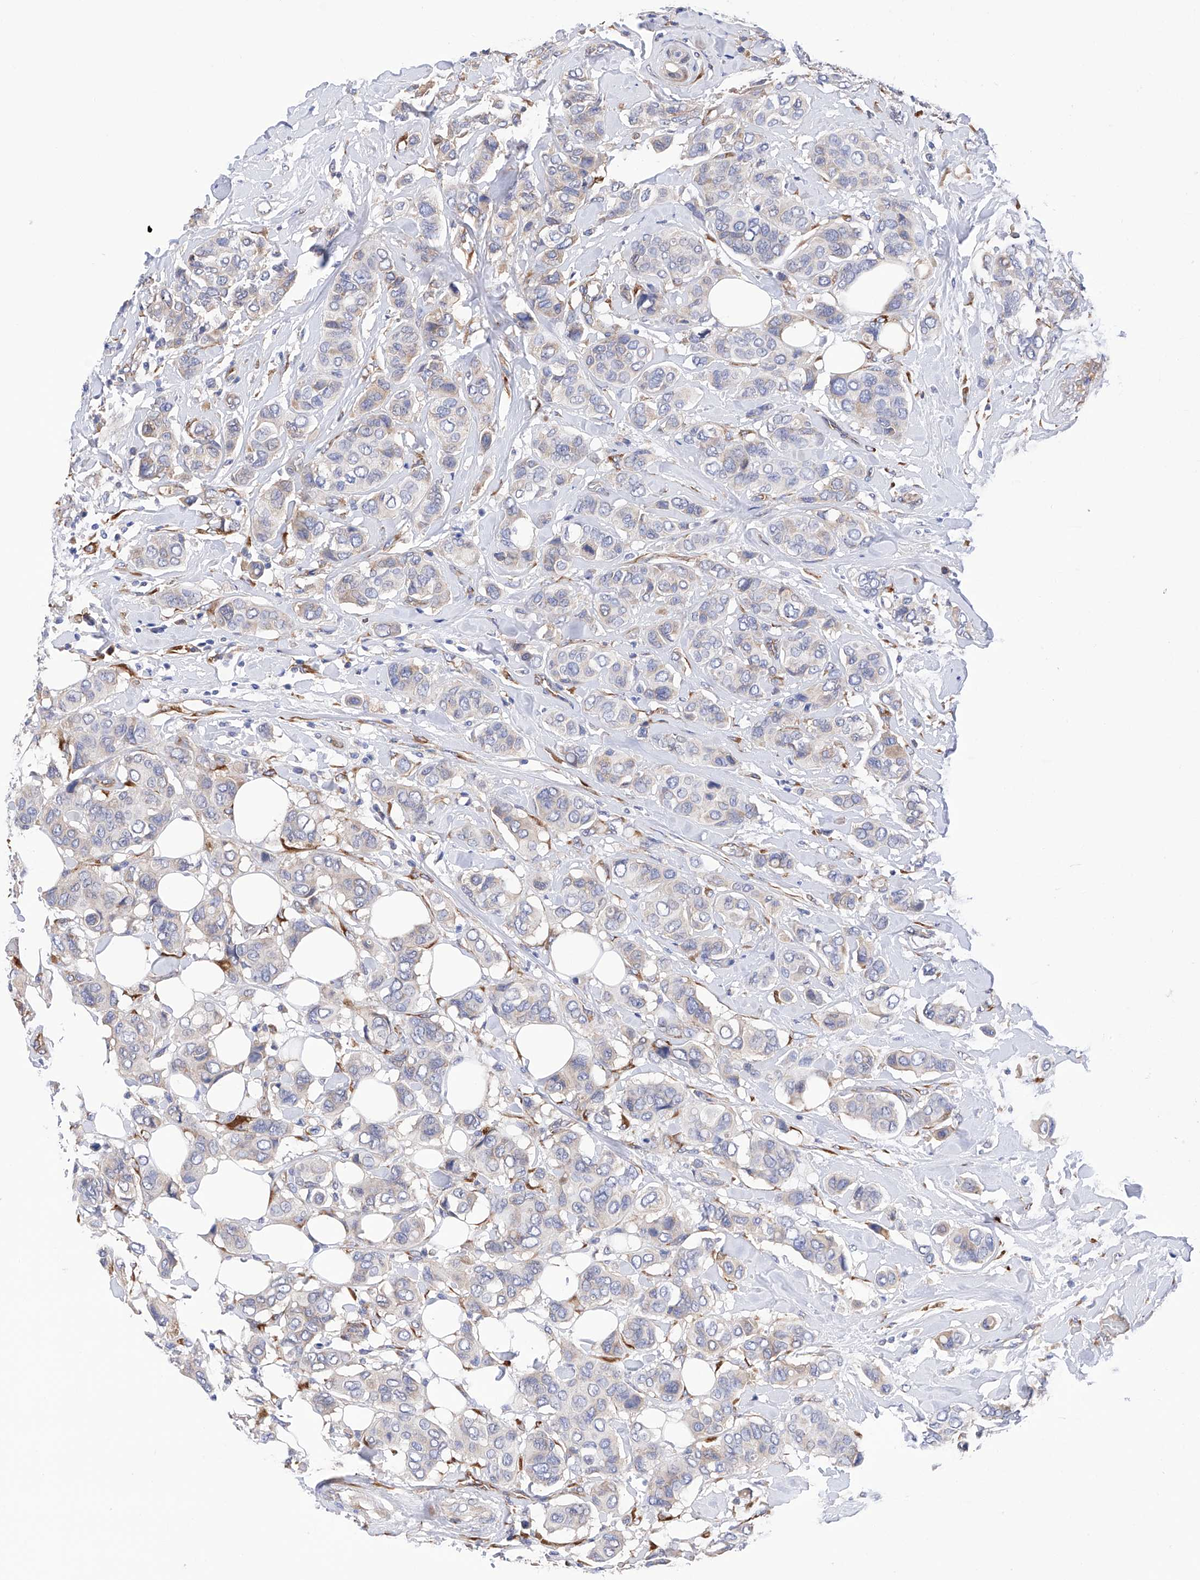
{"staining": {"intensity": "negative", "quantity": "none", "location": "none"}, "tissue": "breast cancer", "cell_type": "Tumor cells", "image_type": "cancer", "snomed": [{"axis": "morphology", "description": "Lobular carcinoma"}, {"axis": "topography", "description": "Breast"}], "caption": "Micrograph shows no significant protein positivity in tumor cells of breast cancer (lobular carcinoma).", "gene": "PDIA5", "patient": {"sex": "female", "age": 51}}